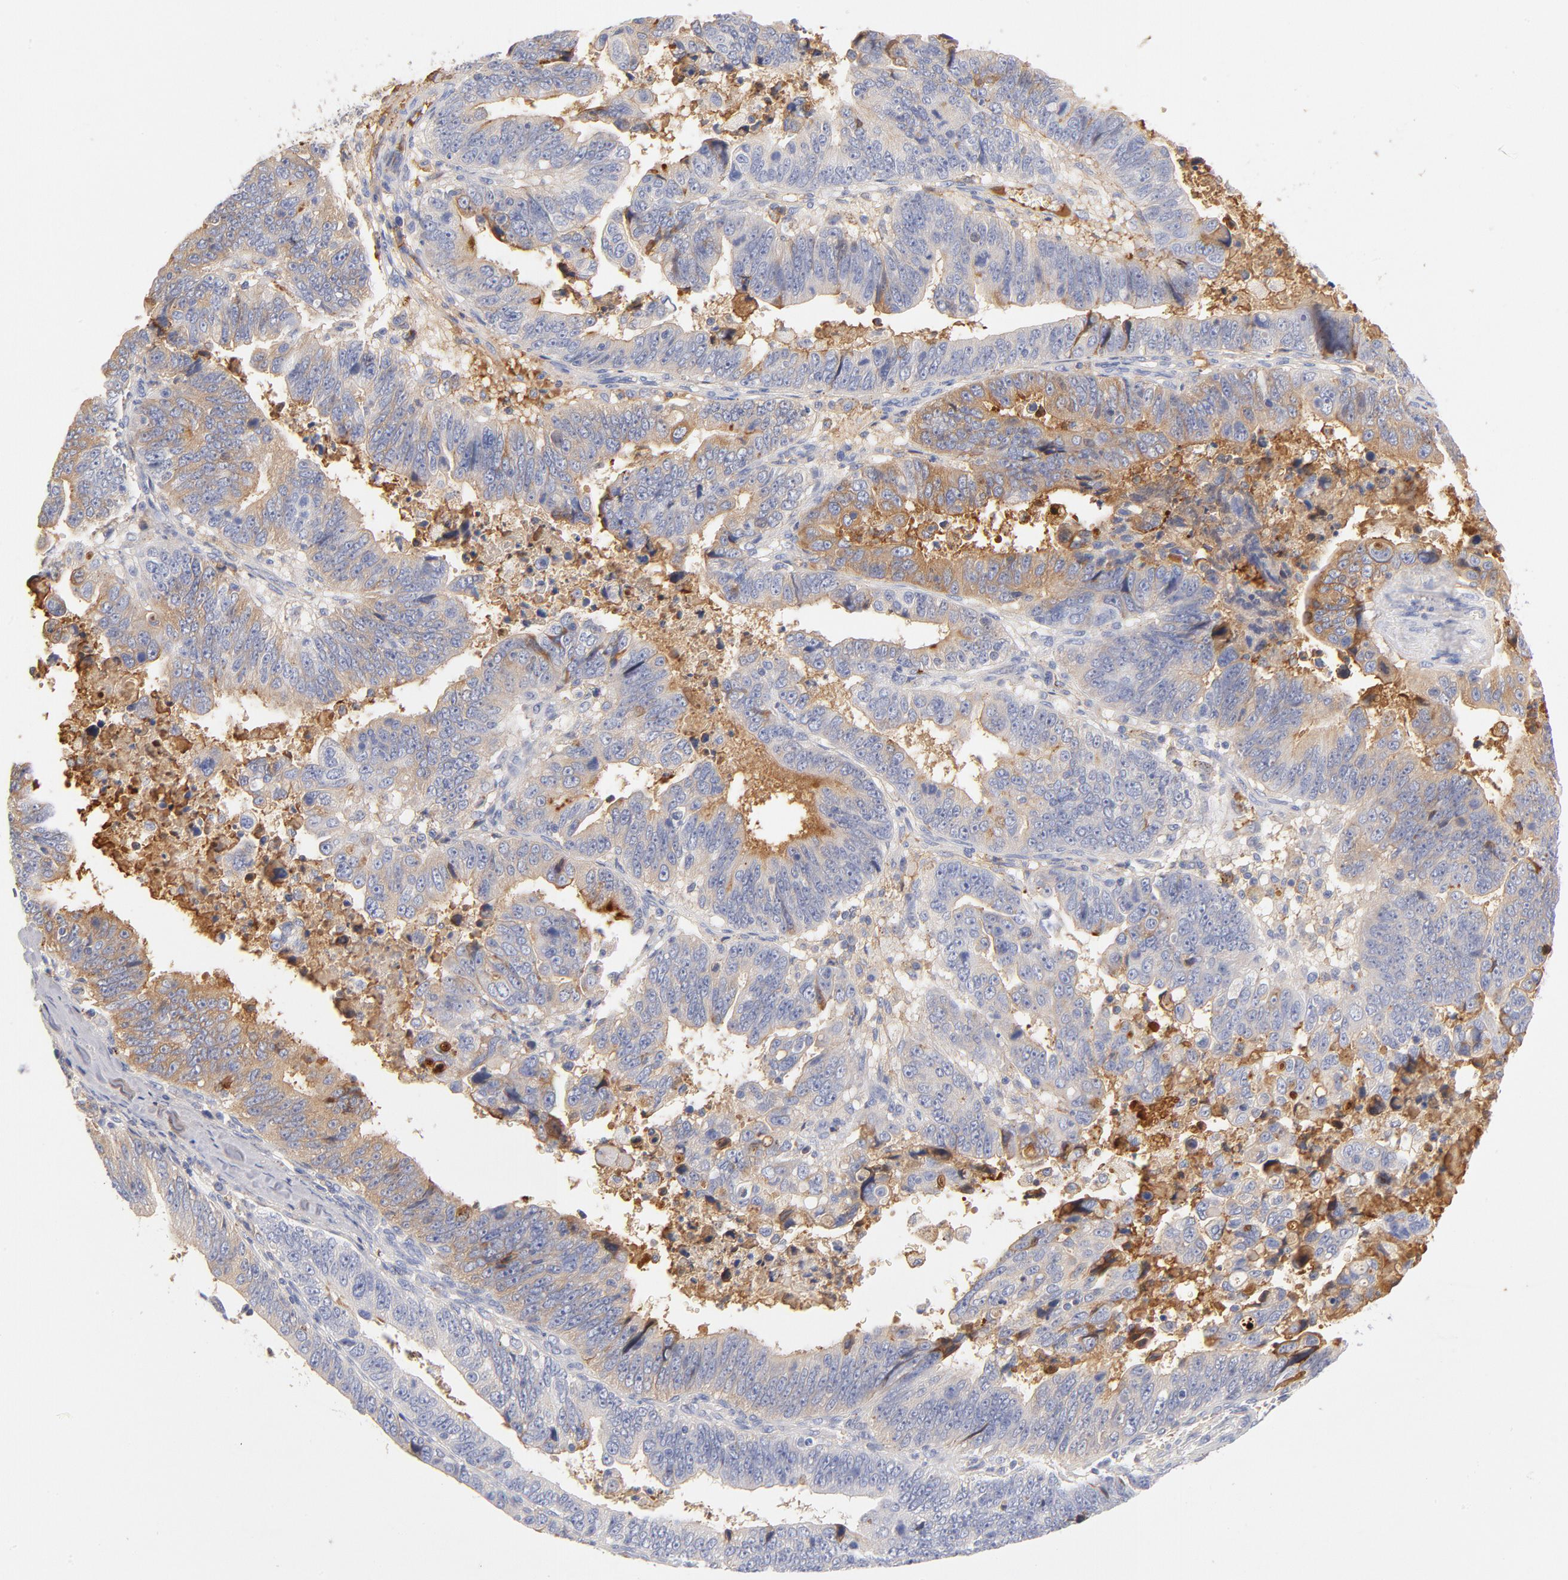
{"staining": {"intensity": "negative", "quantity": "none", "location": "none"}, "tissue": "stomach cancer", "cell_type": "Tumor cells", "image_type": "cancer", "snomed": [{"axis": "morphology", "description": "Adenocarcinoma, NOS"}, {"axis": "topography", "description": "Stomach, upper"}], "caption": "The photomicrograph reveals no staining of tumor cells in stomach adenocarcinoma.", "gene": "C3", "patient": {"sex": "female", "age": 50}}